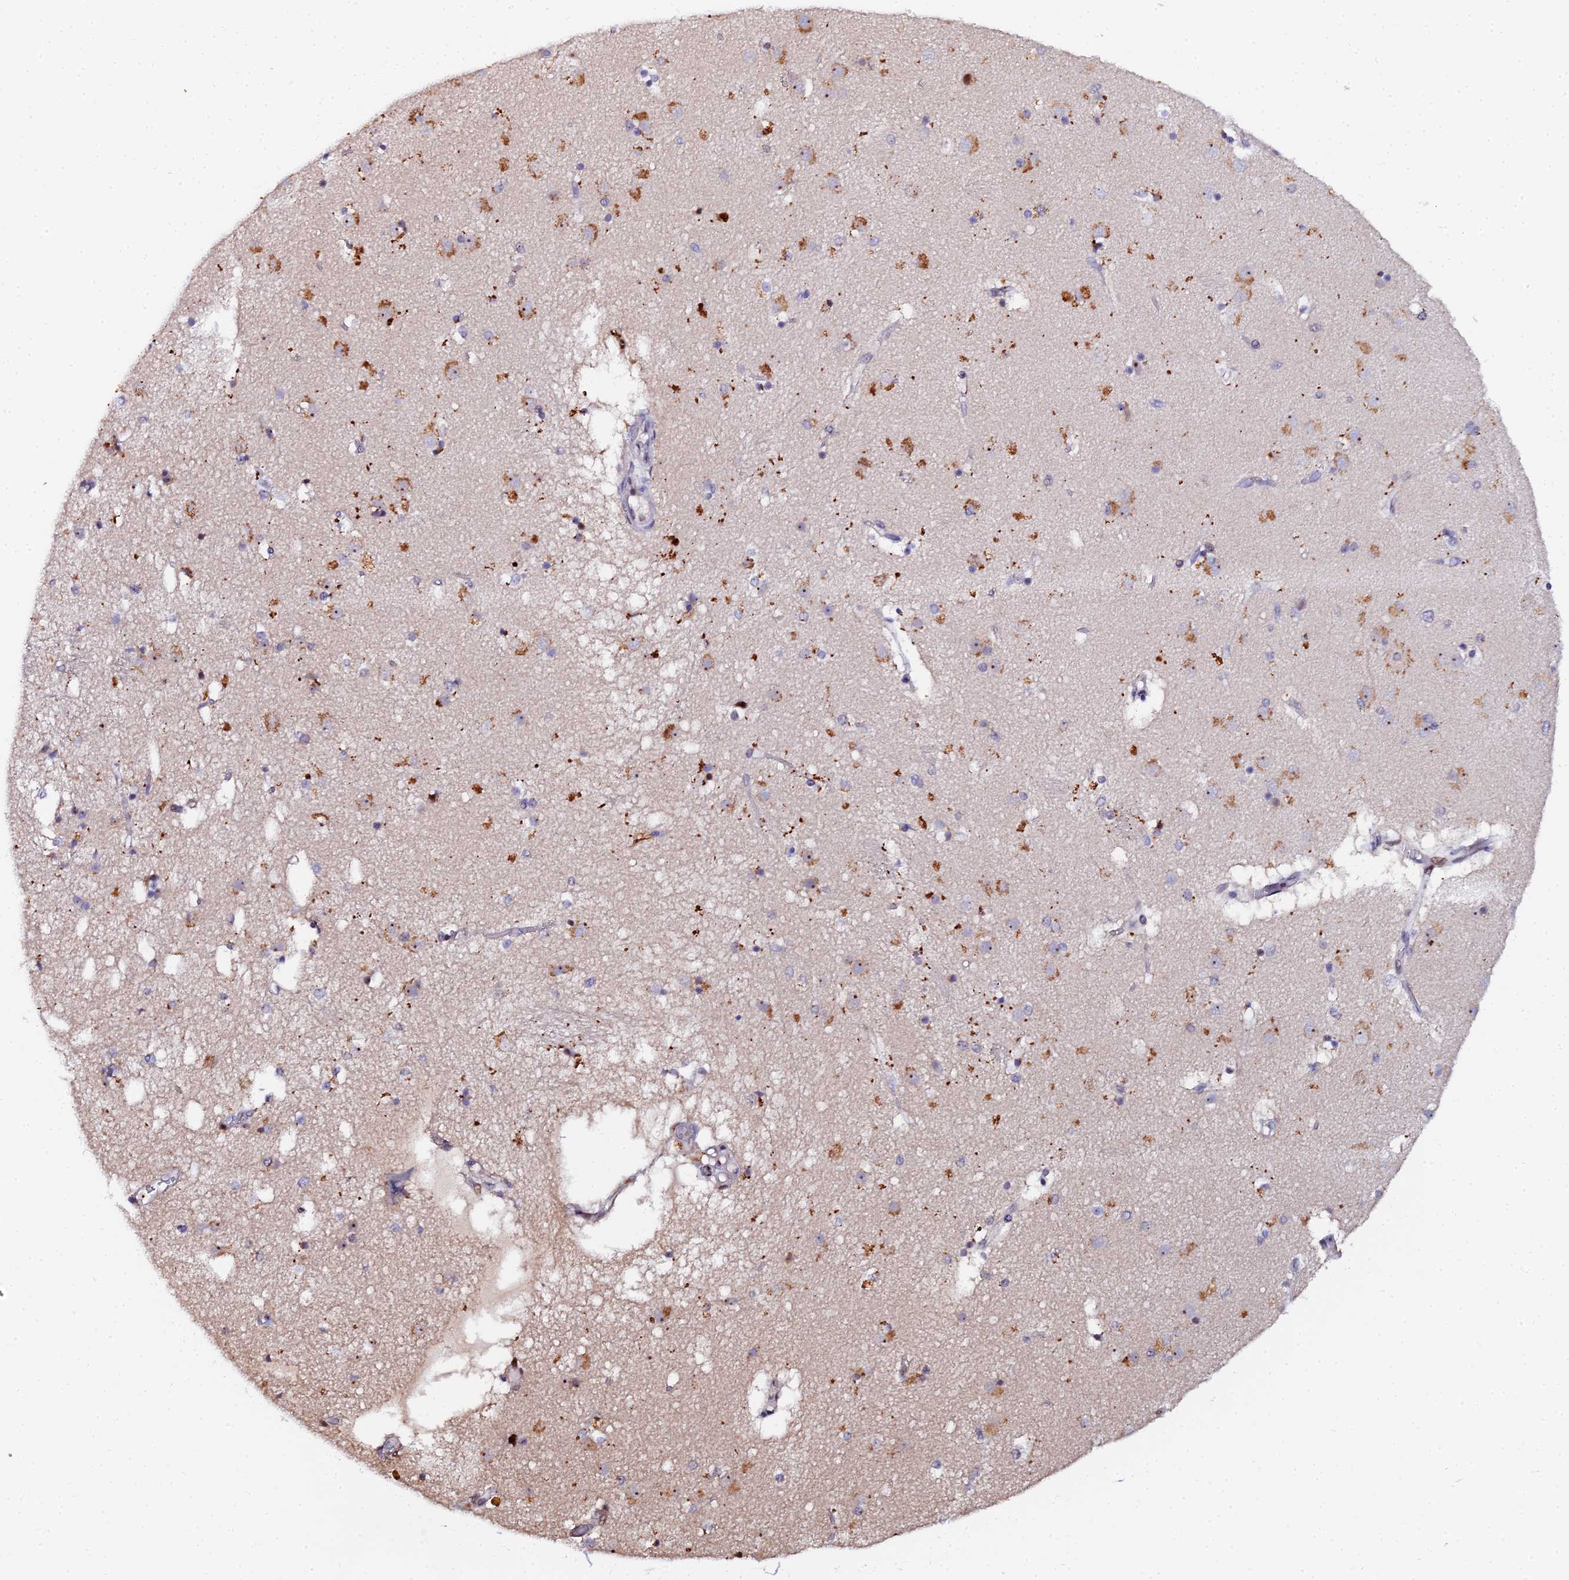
{"staining": {"intensity": "moderate", "quantity": "<25%", "location": "cytoplasmic/membranous"}, "tissue": "caudate", "cell_type": "Glial cells", "image_type": "normal", "snomed": [{"axis": "morphology", "description": "Normal tissue, NOS"}, {"axis": "topography", "description": "Lateral ventricle wall"}], "caption": "Brown immunohistochemical staining in normal human caudate exhibits moderate cytoplasmic/membranous expression in approximately <25% of glial cells.", "gene": "TIFA", "patient": {"sex": "male", "age": 70}}